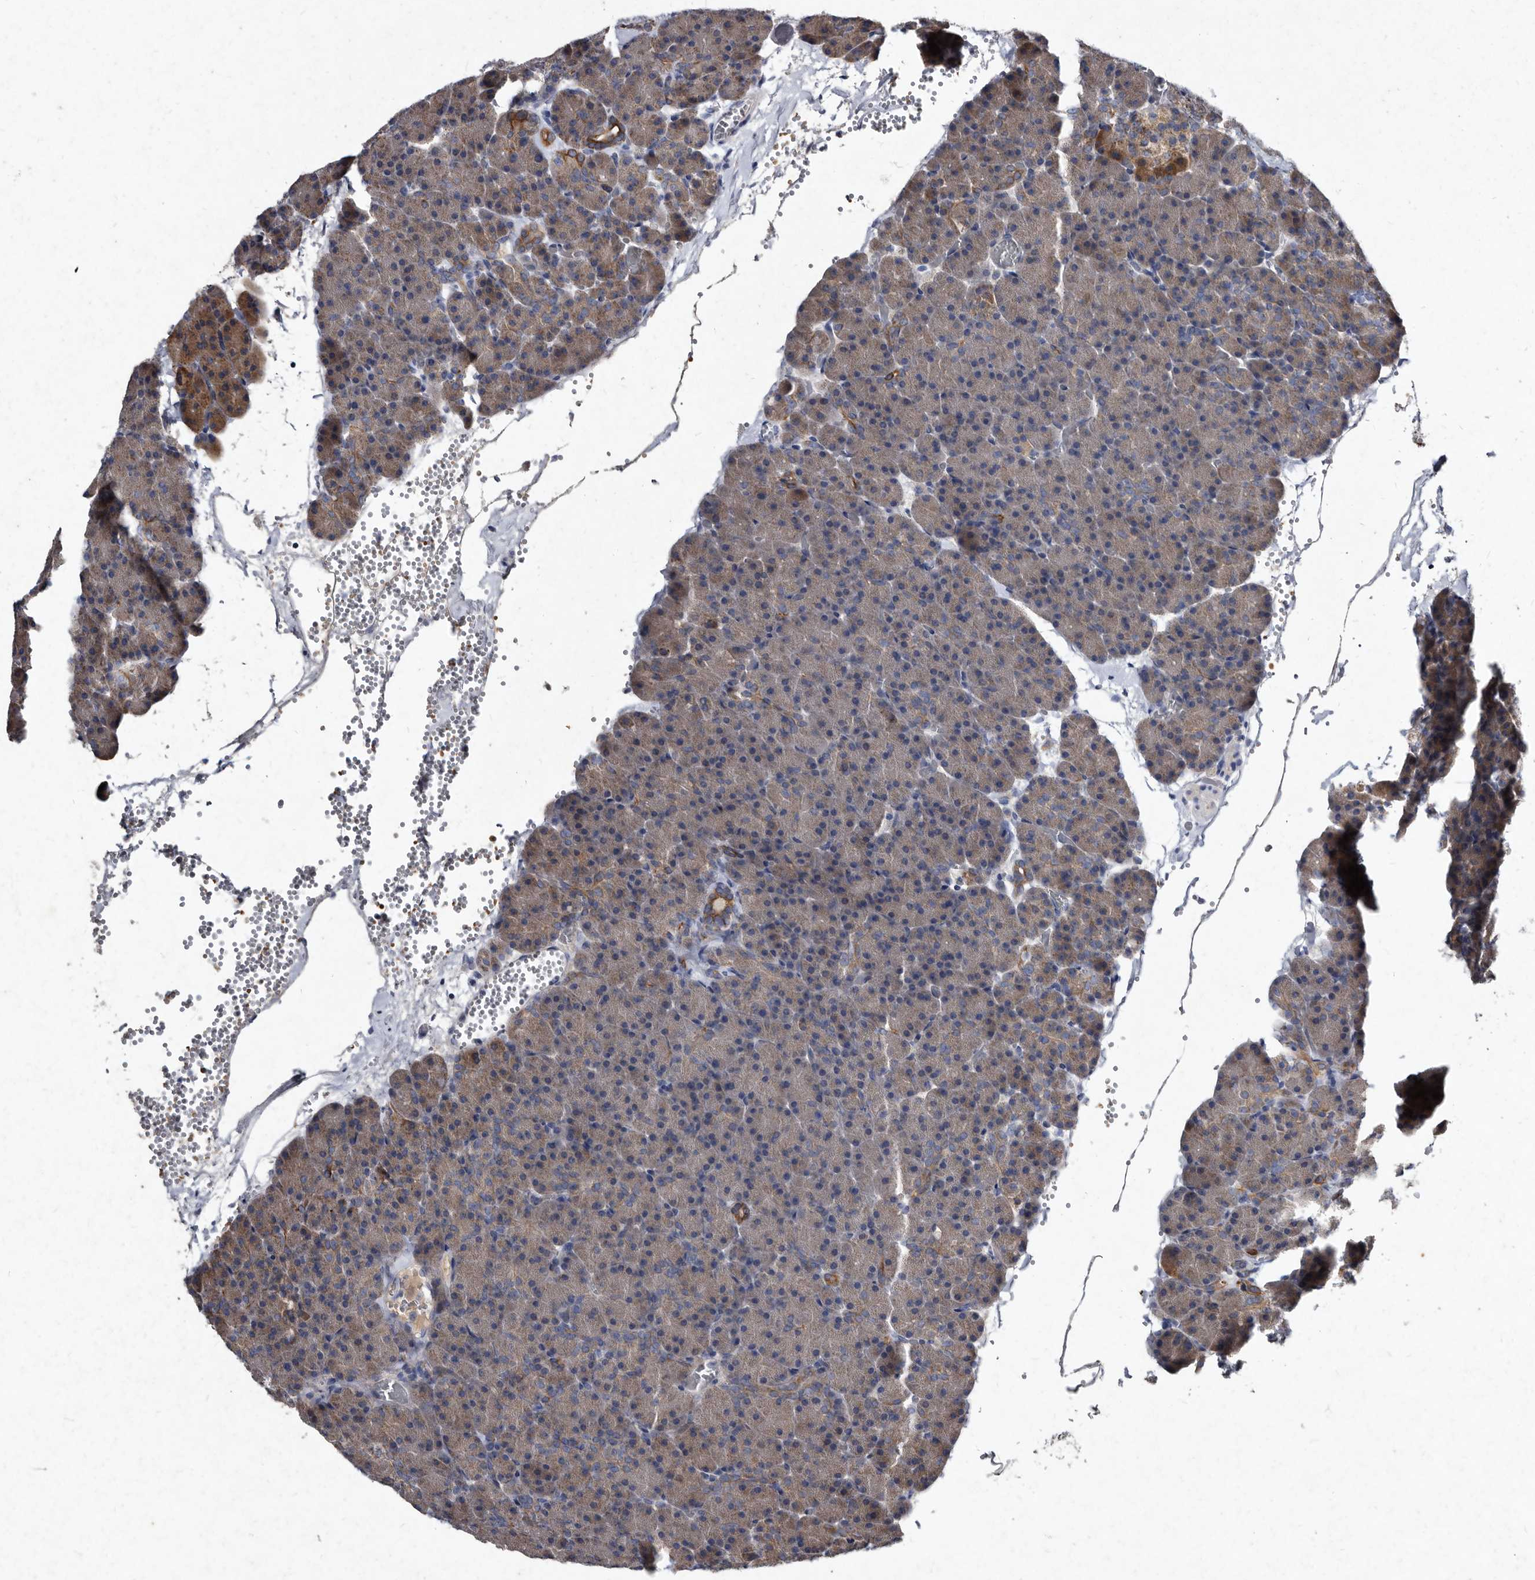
{"staining": {"intensity": "strong", "quantity": "<25%", "location": "cytoplasmic/membranous"}, "tissue": "pancreas", "cell_type": "Exocrine glandular cells", "image_type": "normal", "snomed": [{"axis": "morphology", "description": "Normal tissue, NOS"}, {"axis": "morphology", "description": "Carcinoid, malignant, NOS"}, {"axis": "topography", "description": "Pancreas"}], "caption": "Exocrine glandular cells reveal medium levels of strong cytoplasmic/membranous positivity in approximately <25% of cells in normal pancreas. The staining is performed using DAB (3,3'-diaminobenzidine) brown chromogen to label protein expression. The nuclei are counter-stained blue using hematoxylin.", "gene": "YPEL1", "patient": {"sex": "female", "age": 35}}